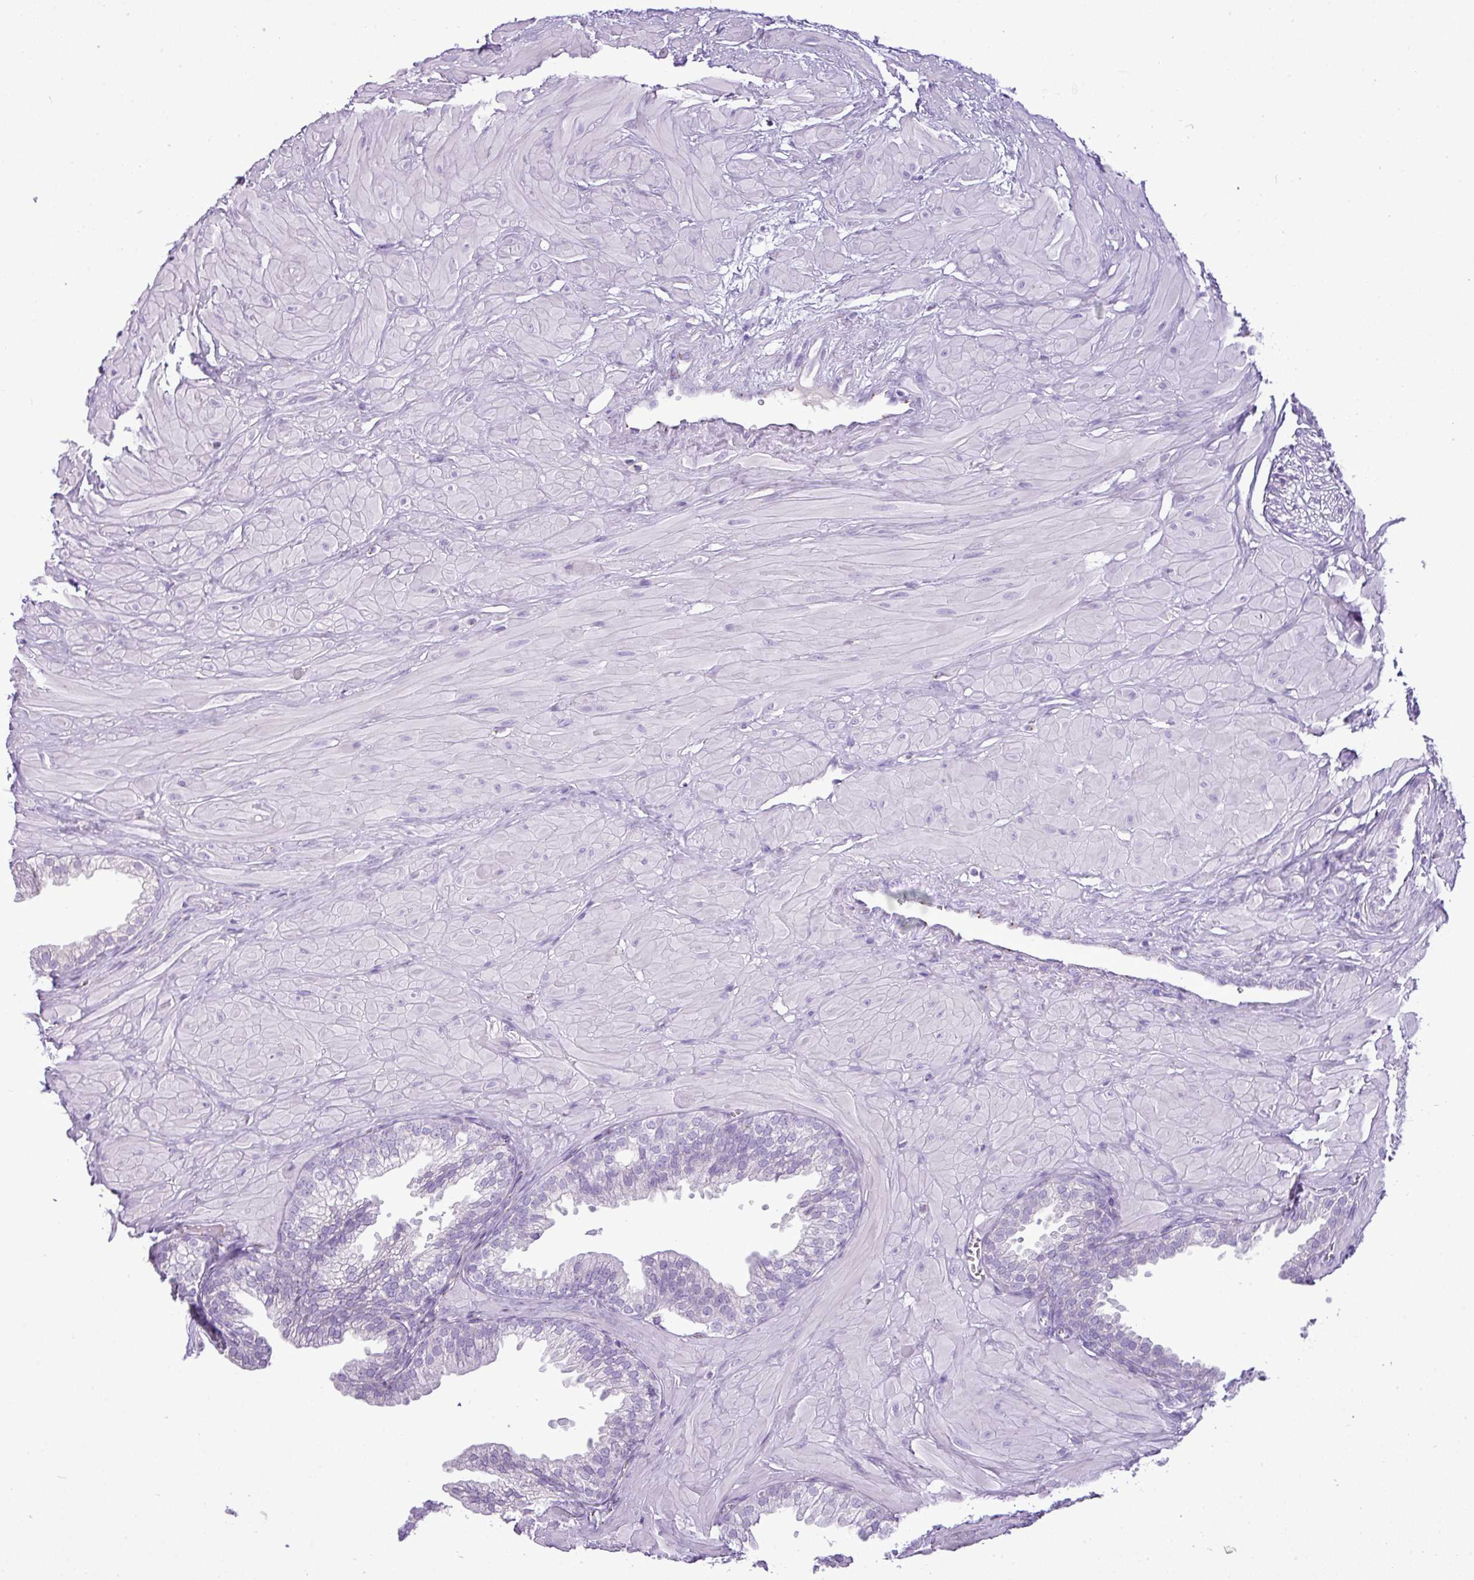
{"staining": {"intensity": "negative", "quantity": "none", "location": "none"}, "tissue": "prostate", "cell_type": "Glandular cells", "image_type": "normal", "snomed": [{"axis": "morphology", "description": "Normal tissue, NOS"}, {"axis": "topography", "description": "Prostate"}, {"axis": "topography", "description": "Peripheral nerve tissue"}], "caption": "A histopathology image of prostate stained for a protein demonstrates no brown staining in glandular cells.", "gene": "FAM43A", "patient": {"sex": "male", "age": 55}}